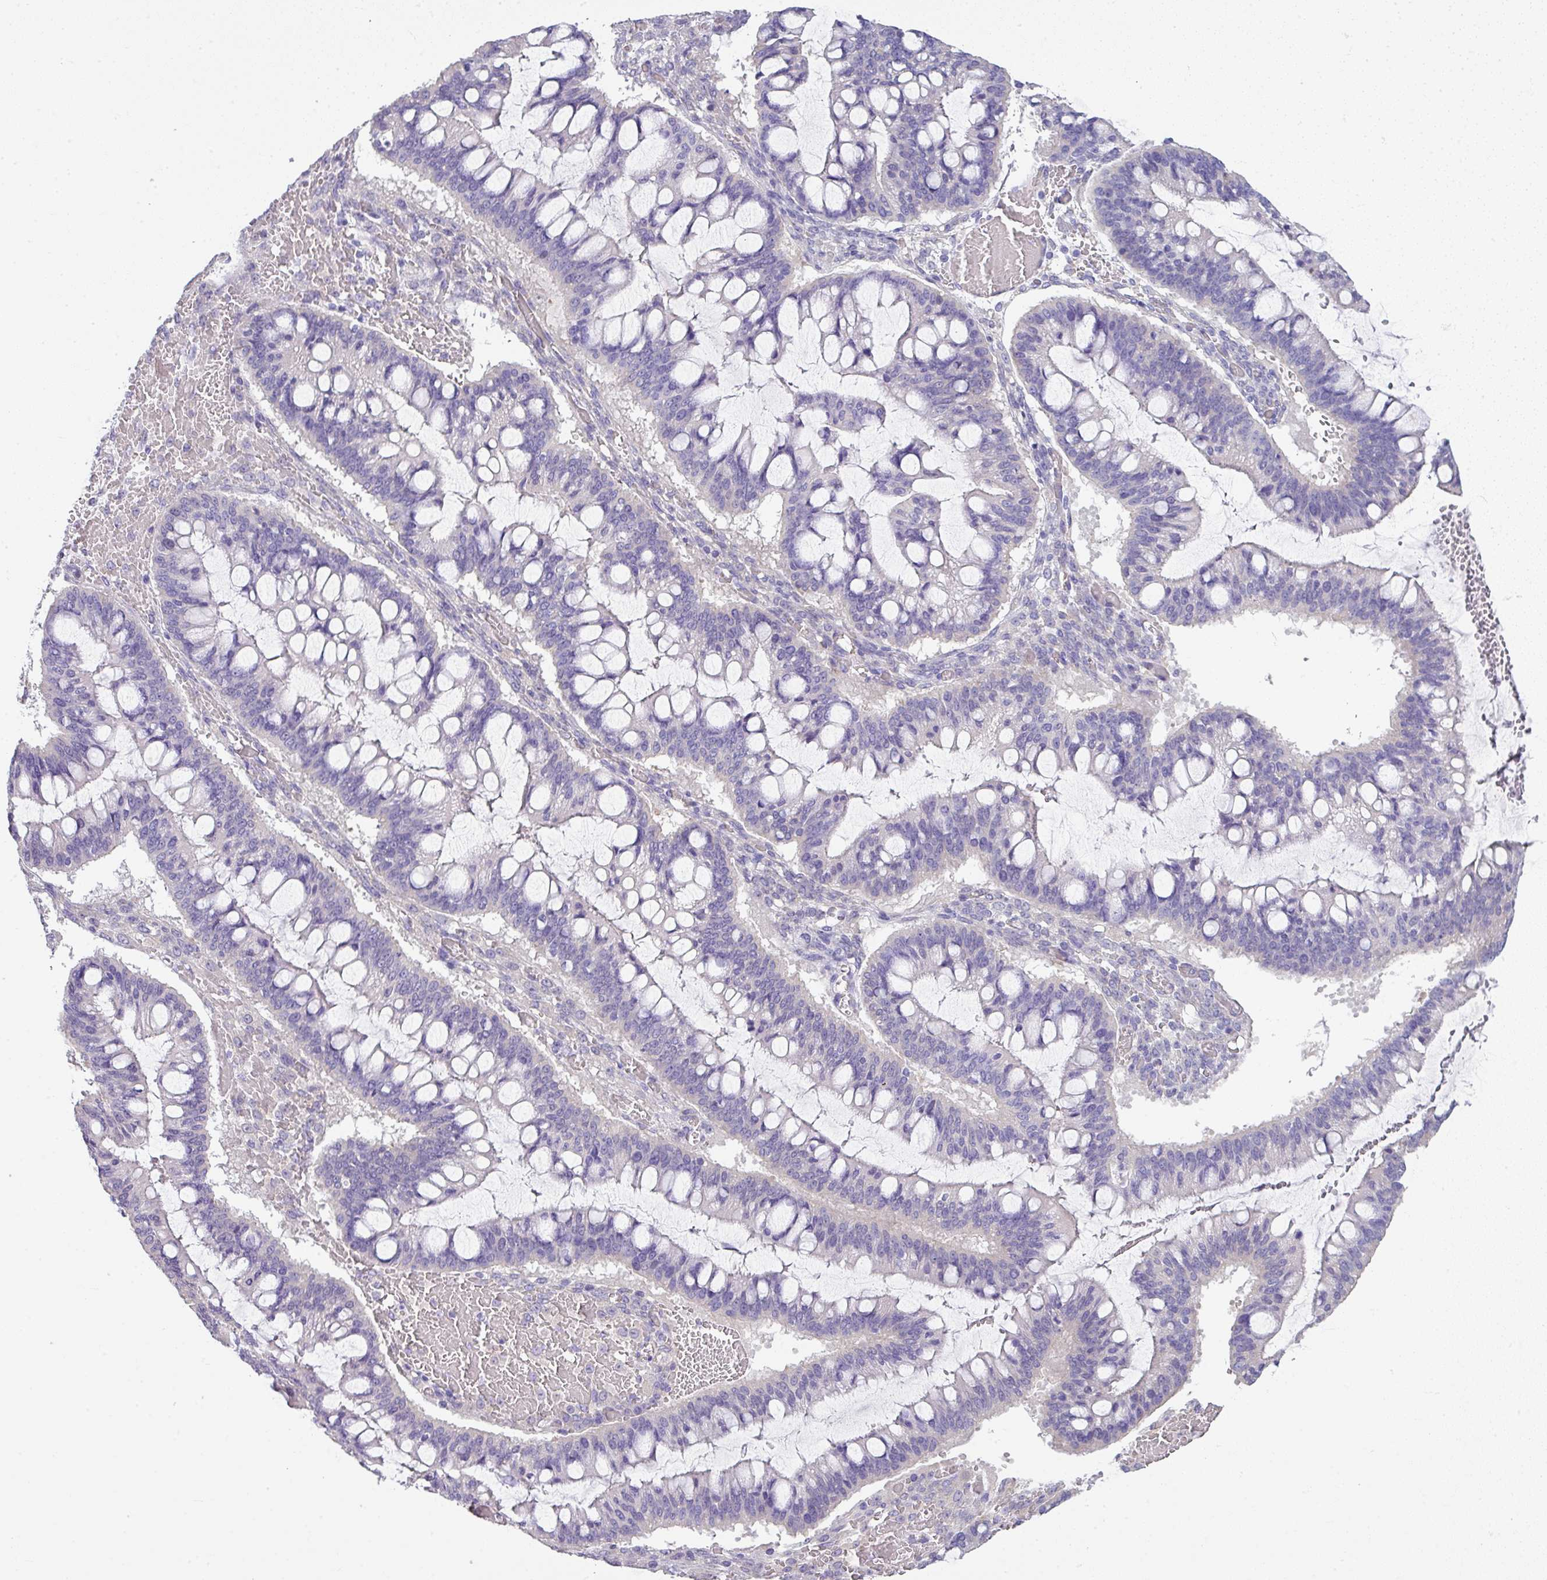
{"staining": {"intensity": "negative", "quantity": "none", "location": "none"}, "tissue": "ovarian cancer", "cell_type": "Tumor cells", "image_type": "cancer", "snomed": [{"axis": "morphology", "description": "Cystadenocarcinoma, mucinous, NOS"}, {"axis": "topography", "description": "Ovary"}], "caption": "An image of ovarian cancer stained for a protein shows no brown staining in tumor cells.", "gene": "PALS2", "patient": {"sex": "female", "age": 73}}